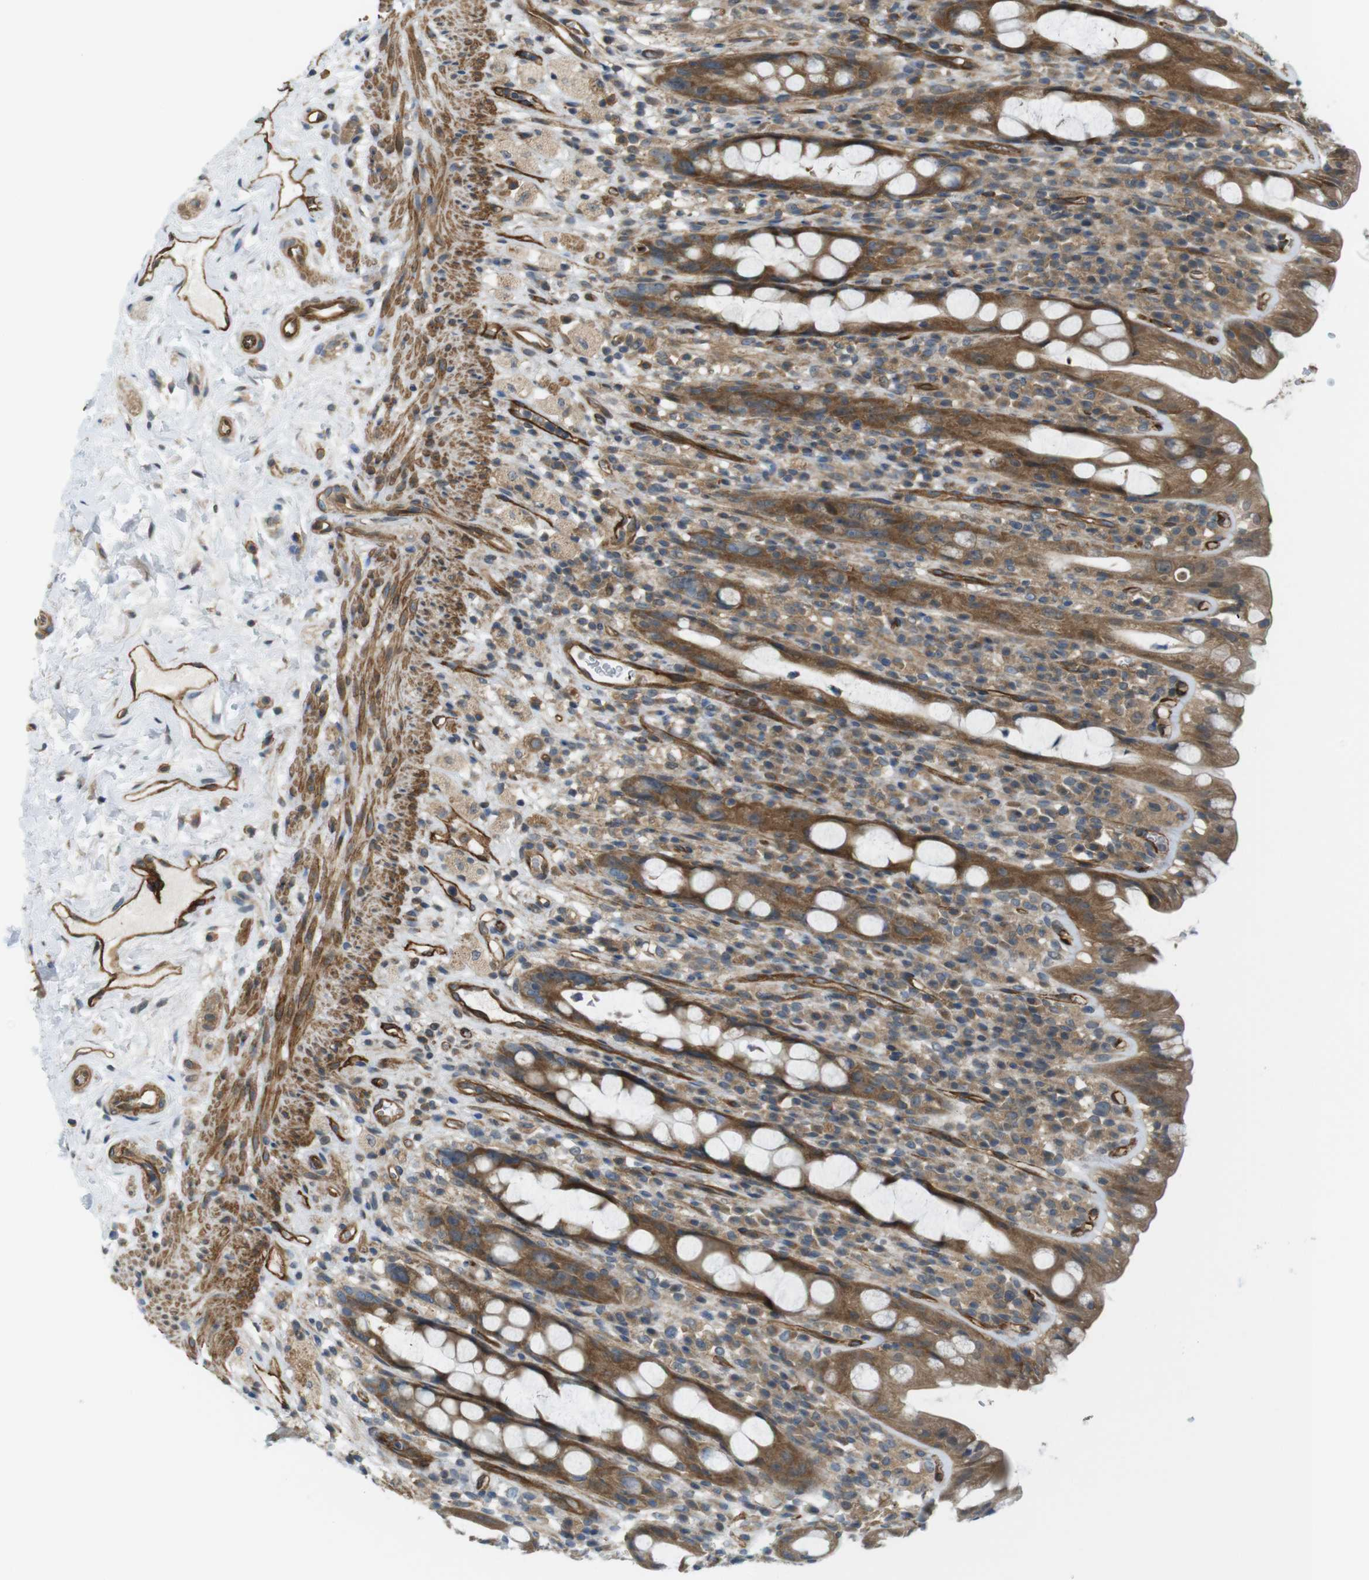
{"staining": {"intensity": "moderate", "quantity": ">75%", "location": "cytoplasmic/membranous"}, "tissue": "rectum", "cell_type": "Glandular cells", "image_type": "normal", "snomed": [{"axis": "morphology", "description": "Normal tissue, NOS"}, {"axis": "topography", "description": "Rectum"}], "caption": "Protein staining of normal rectum demonstrates moderate cytoplasmic/membranous staining in about >75% of glandular cells.", "gene": "TSC1", "patient": {"sex": "male", "age": 44}}